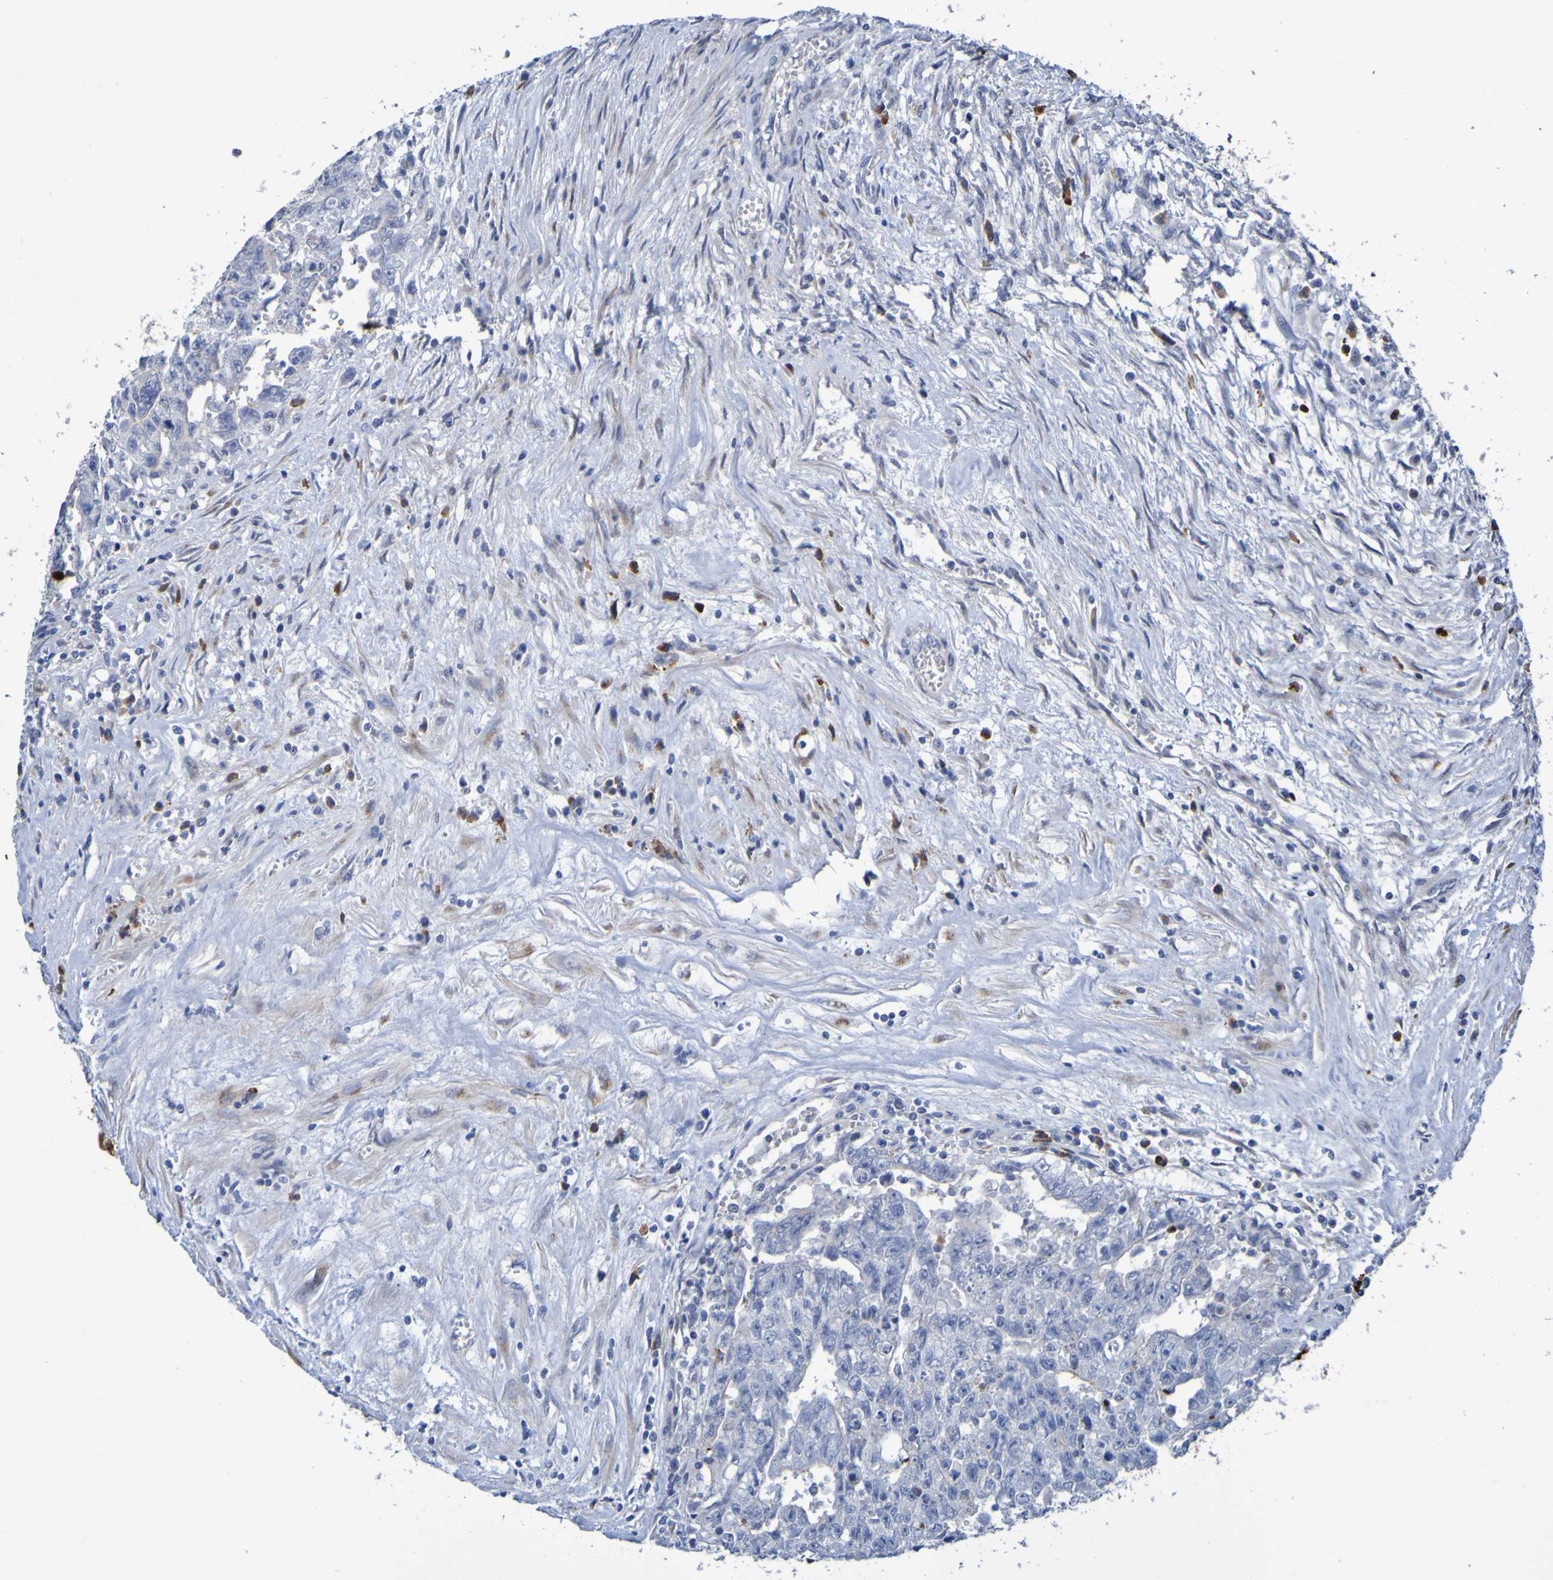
{"staining": {"intensity": "negative", "quantity": "none", "location": "none"}, "tissue": "testis cancer", "cell_type": "Tumor cells", "image_type": "cancer", "snomed": [{"axis": "morphology", "description": "Carcinoma, Embryonal, NOS"}, {"axis": "topography", "description": "Testis"}], "caption": "IHC of human testis cancer (embryonal carcinoma) shows no expression in tumor cells.", "gene": "C11orf24", "patient": {"sex": "male", "age": 28}}